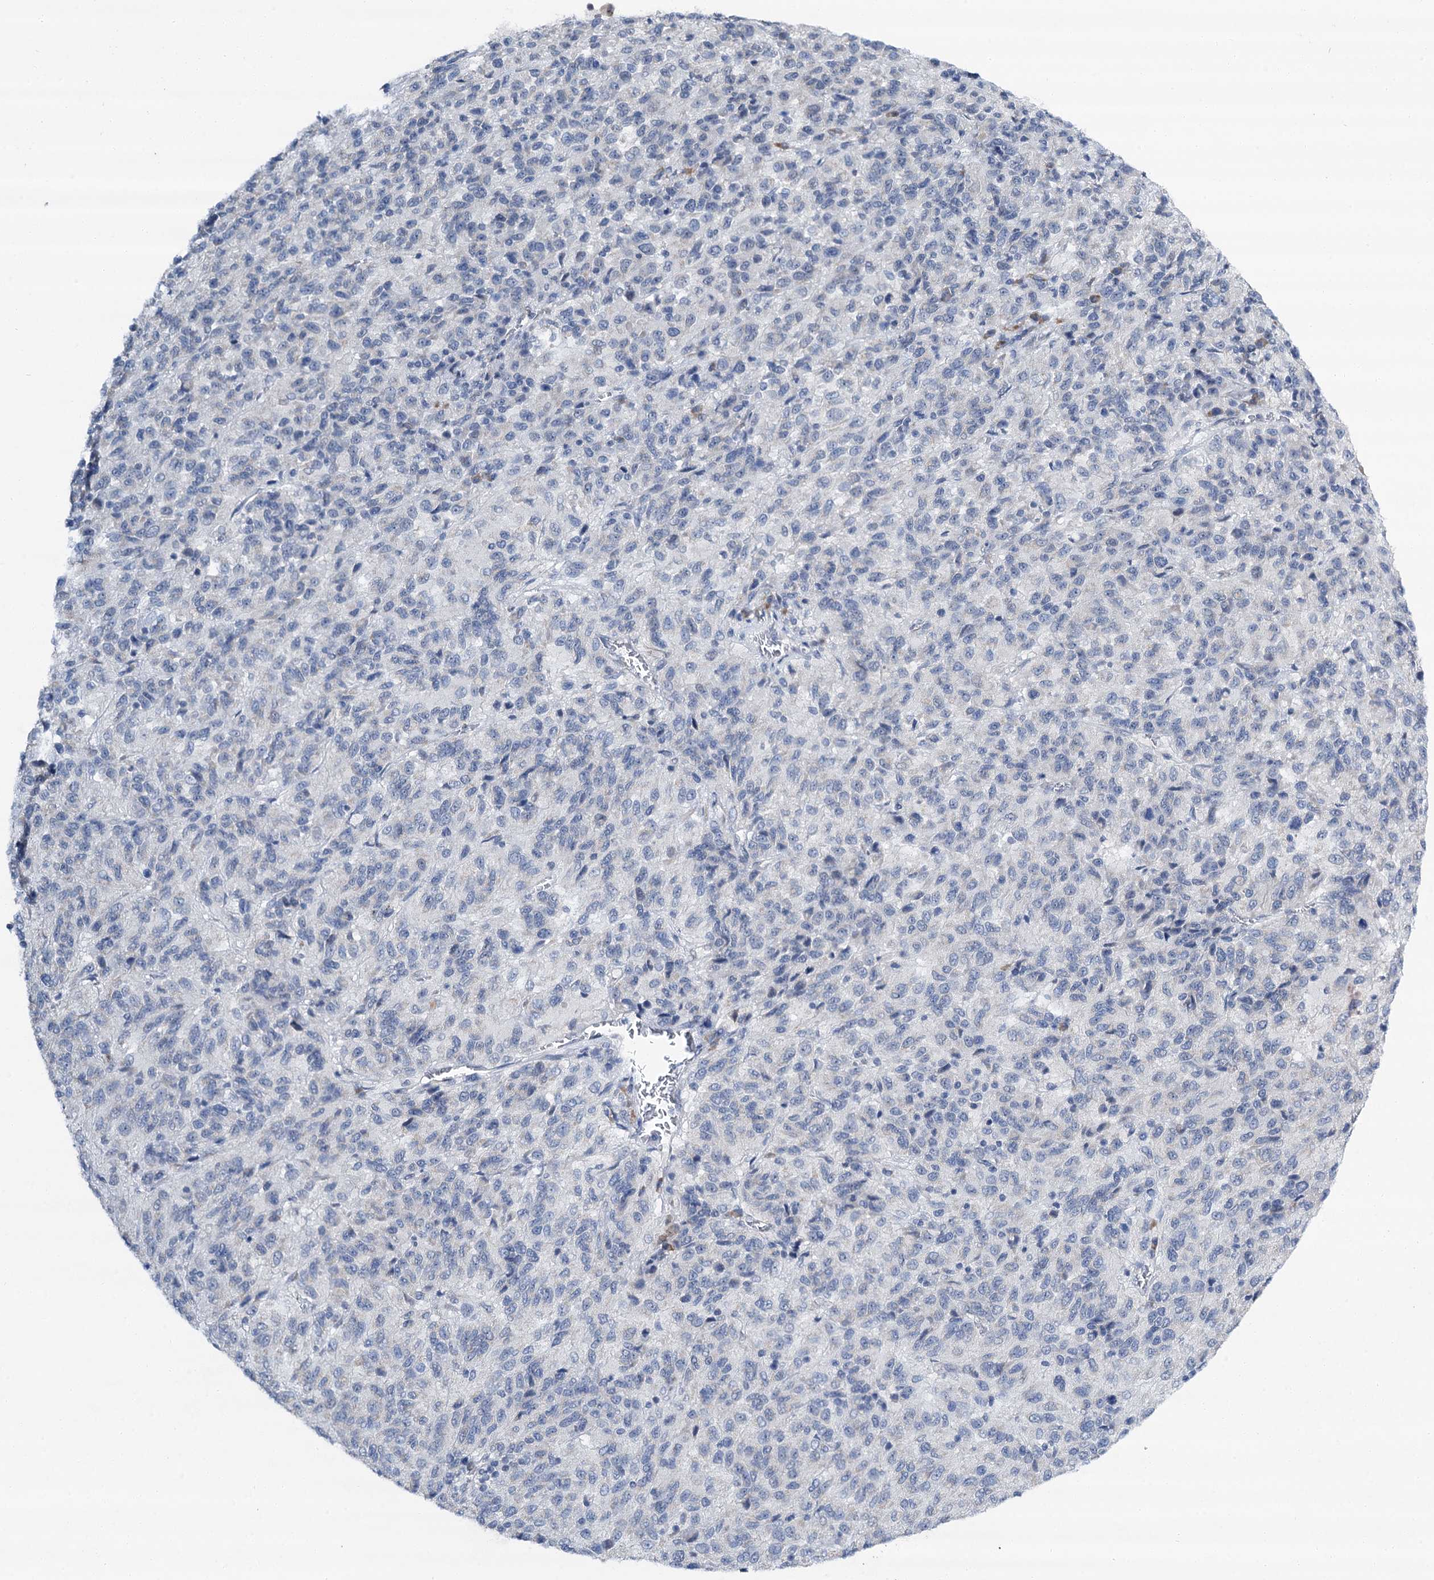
{"staining": {"intensity": "negative", "quantity": "none", "location": "none"}, "tissue": "melanoma", "cell_type": "Tumor cells", "image_type": "cancer", "snomed": [{"axis": "morphology", "description": "Malignant melanoma, Metastatic site"}, {"axis": "topography", "description": "Lung"}], "caption": "High power microscopy image of an IHC histopathology image of melanoma, revealing no significant expression in tumor cells.", "gene": "SPATS2", "patient": {"sex": "male", "age": 64}}